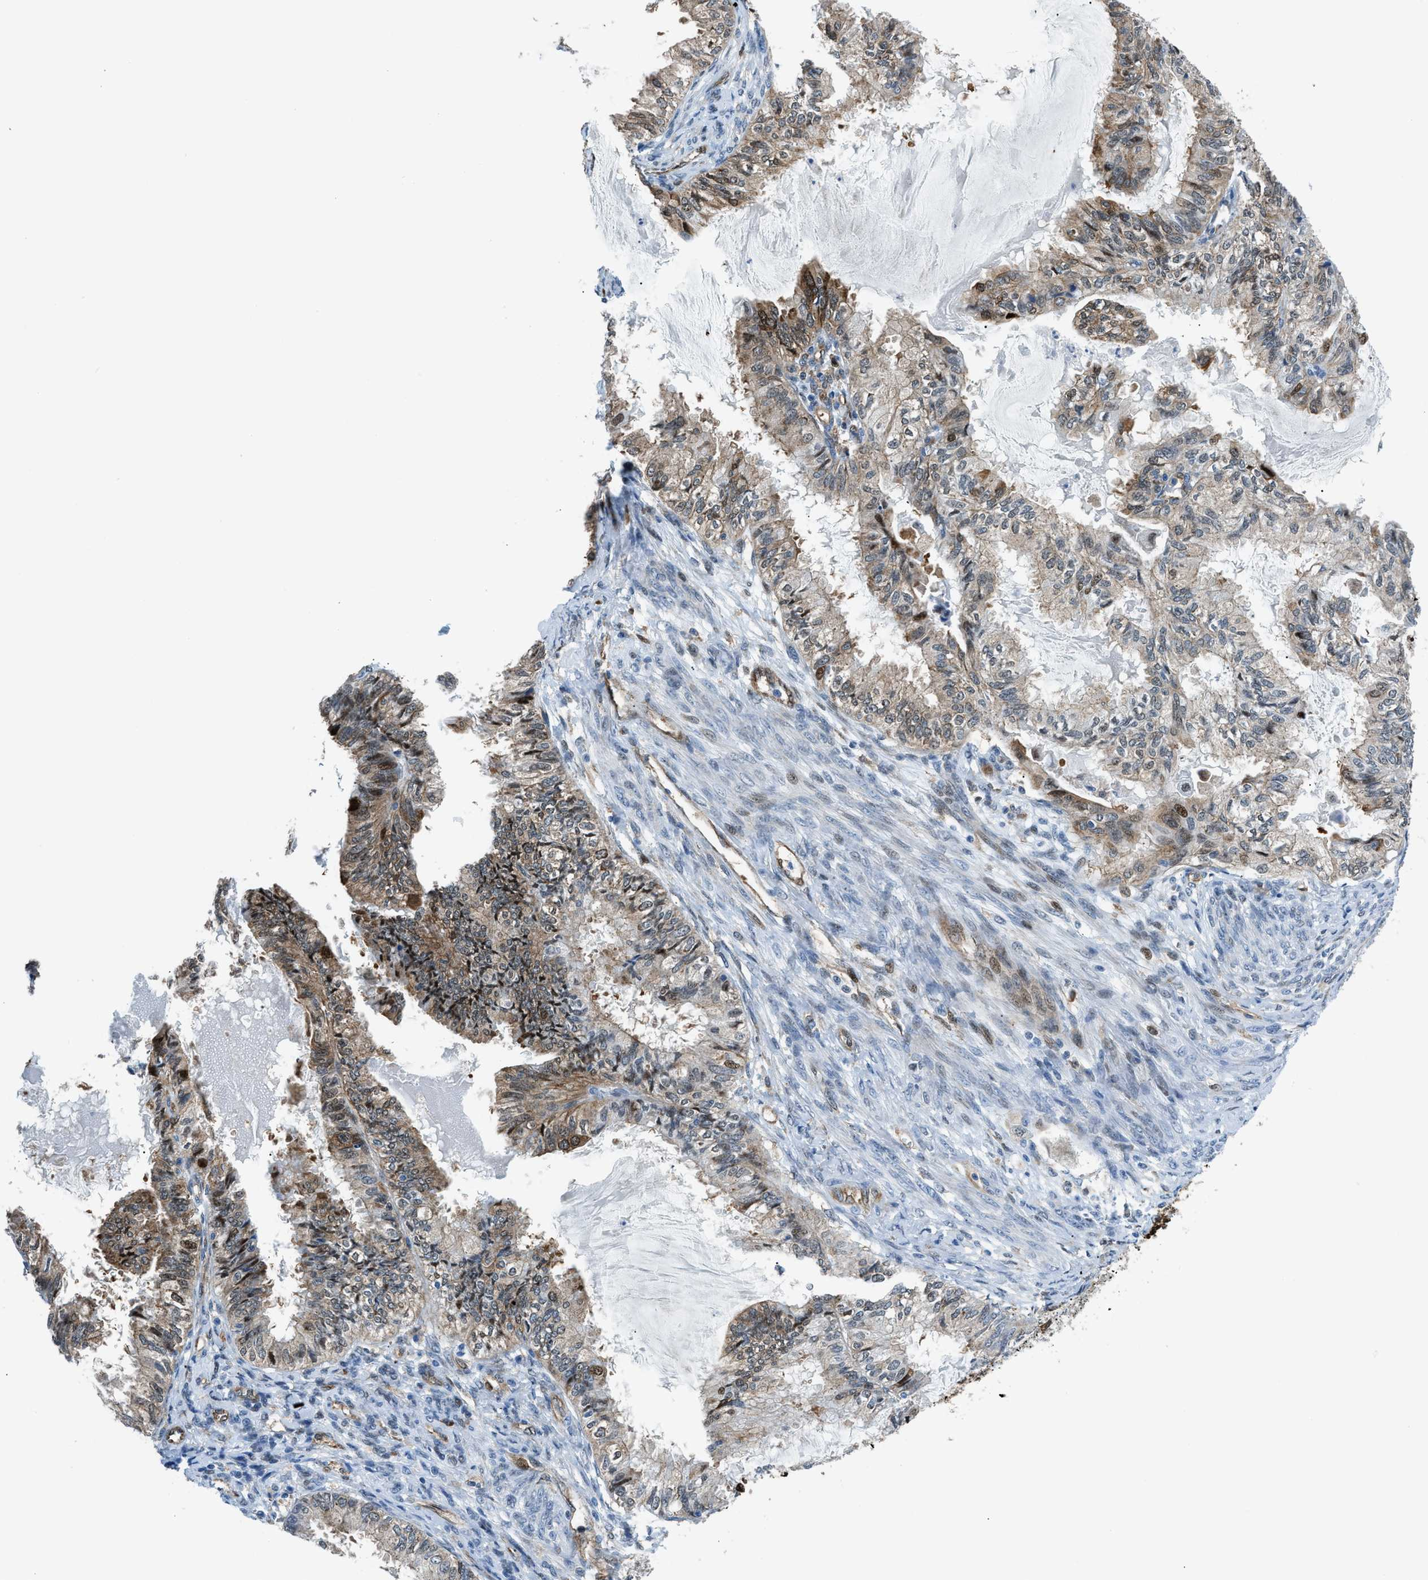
{"staining": {"intensity": "strong", "quantity": "<25%", "location": "cytoplasmic/membranous,nuclear"}, "tissue": "cervical cancer", "cell_type": "Tumor cells", "image_type": "cancer", "snomed": [{"axis": "morphology", "description": "Normal tissue, NOS"}, {"axis": "morphology", "description": "Adenocarcinoma, NOS"}, {"axis": "topography", "description": "Cervix"}, {"axis": "topography", "description": "Endometrium"}], "caption": "IHC (DAB (3,3'-diaminobenzidine)) staining of adenocarcinoma (cervical) displays strong cytoplasmic/membranous and nuclear protein positivity in approximately <25% of tumor cells. Using DAB (brown) and hematoxylin (blue) stains, captured at high magnification using brightfield microscopy.", "gene": "YWHAE", "patient": {"sex": "female", "age": 86}}